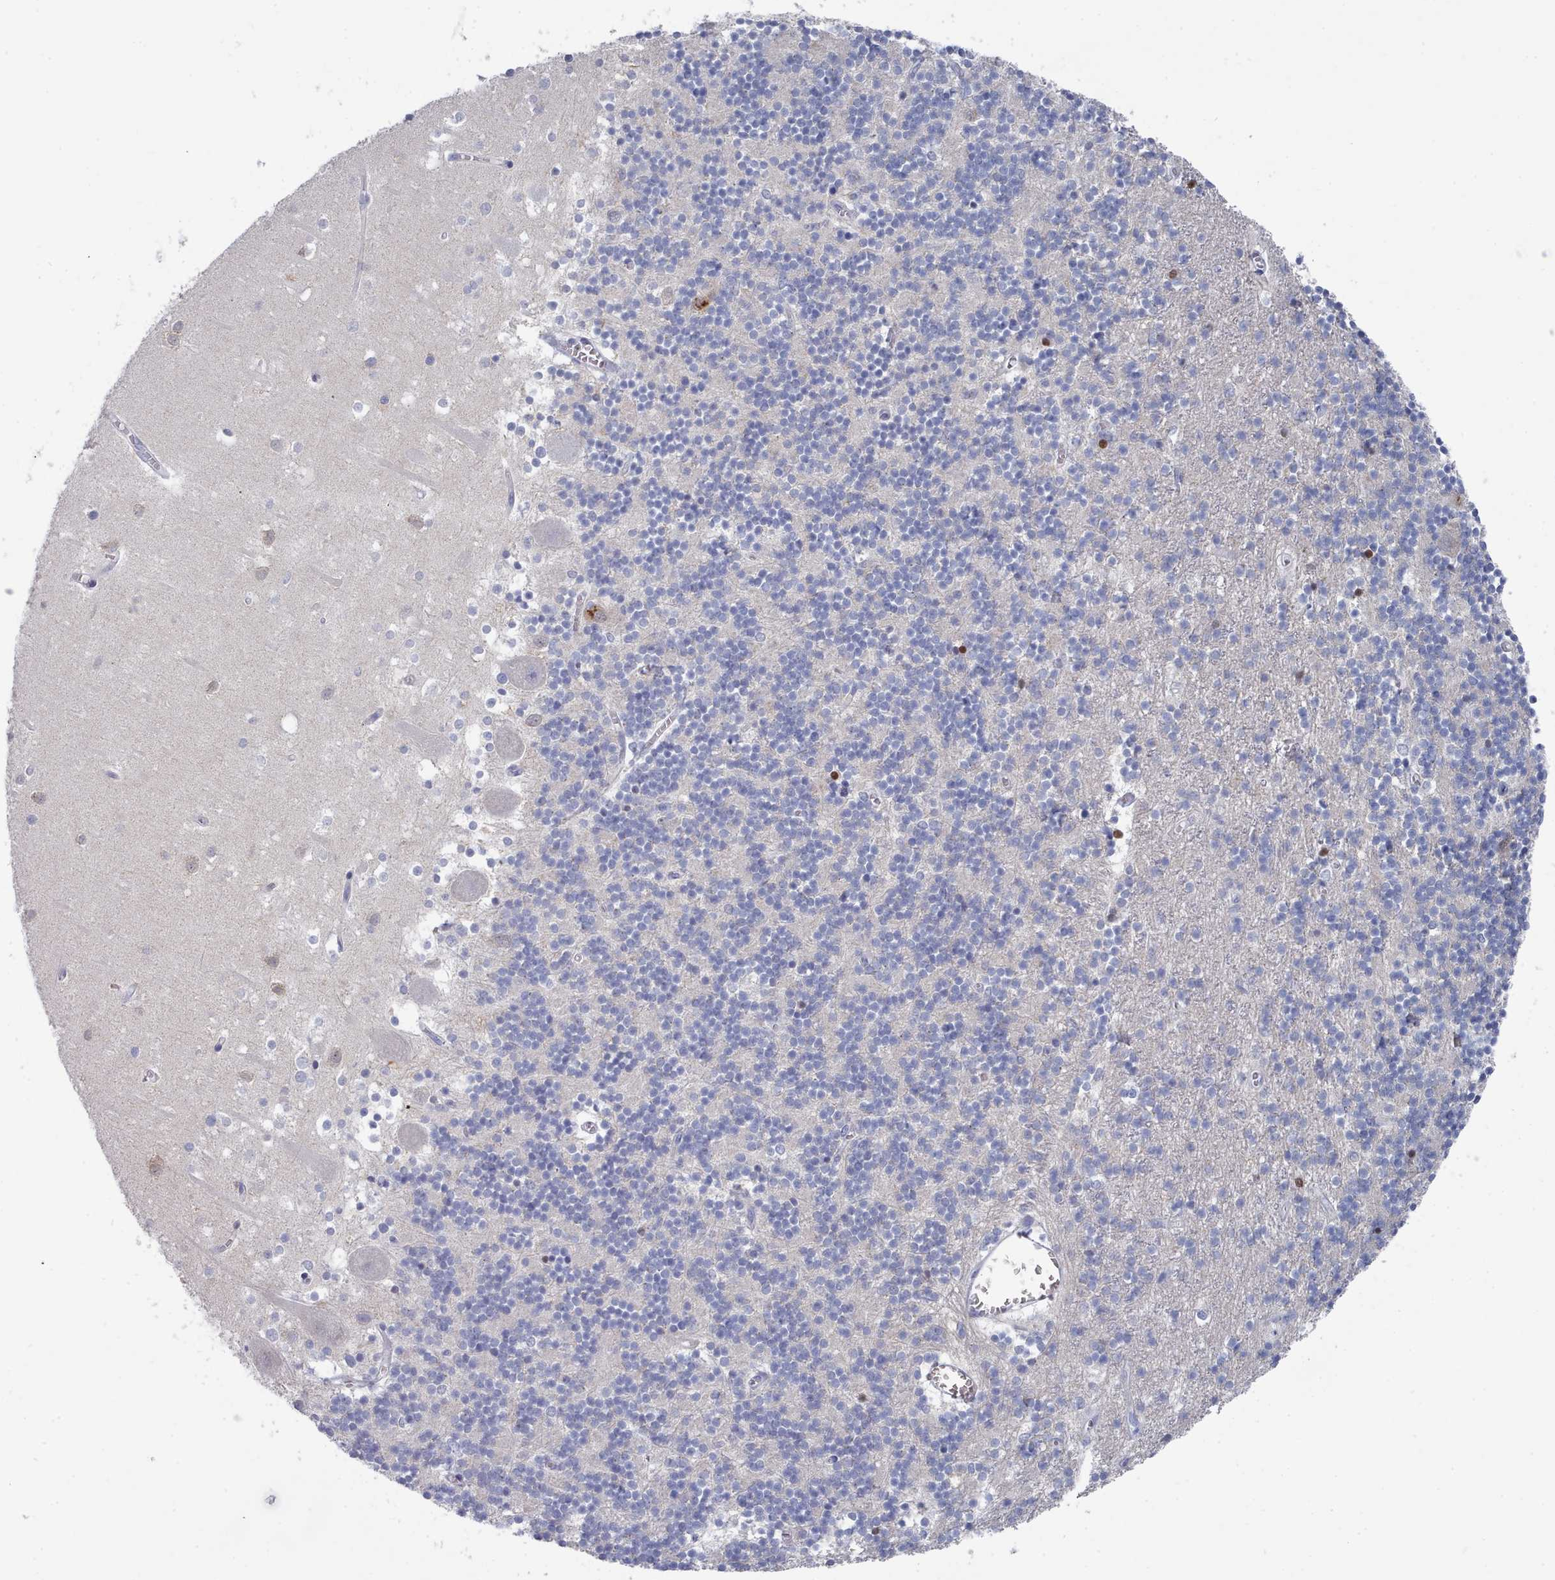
{"staining": {"intensity": "strong", "quantity": "<25%", "location": "nuclear"}, "tissue": "cerebellum", "cell_type": "Cells in granular layer", "image_type": "normal", "snomed": [{"axis": "morphology", "description": "Normal tissue, NOS"}, {"axis": "topography", "description": "Cerebellum"}], "caption": "An IHC image of unremarkable tissue is shown. Protein staining in brown labels strong nuclear positivity in cerebellum within cells in granular layer. The staining was performed using DAB to visualize the protein expression in brown, while the nuclei were stained in blue with hematoxylin (Magnification: 20x).", "gene": "ENSG00000285188", "patient": {"sex": "male", "age": 54}}